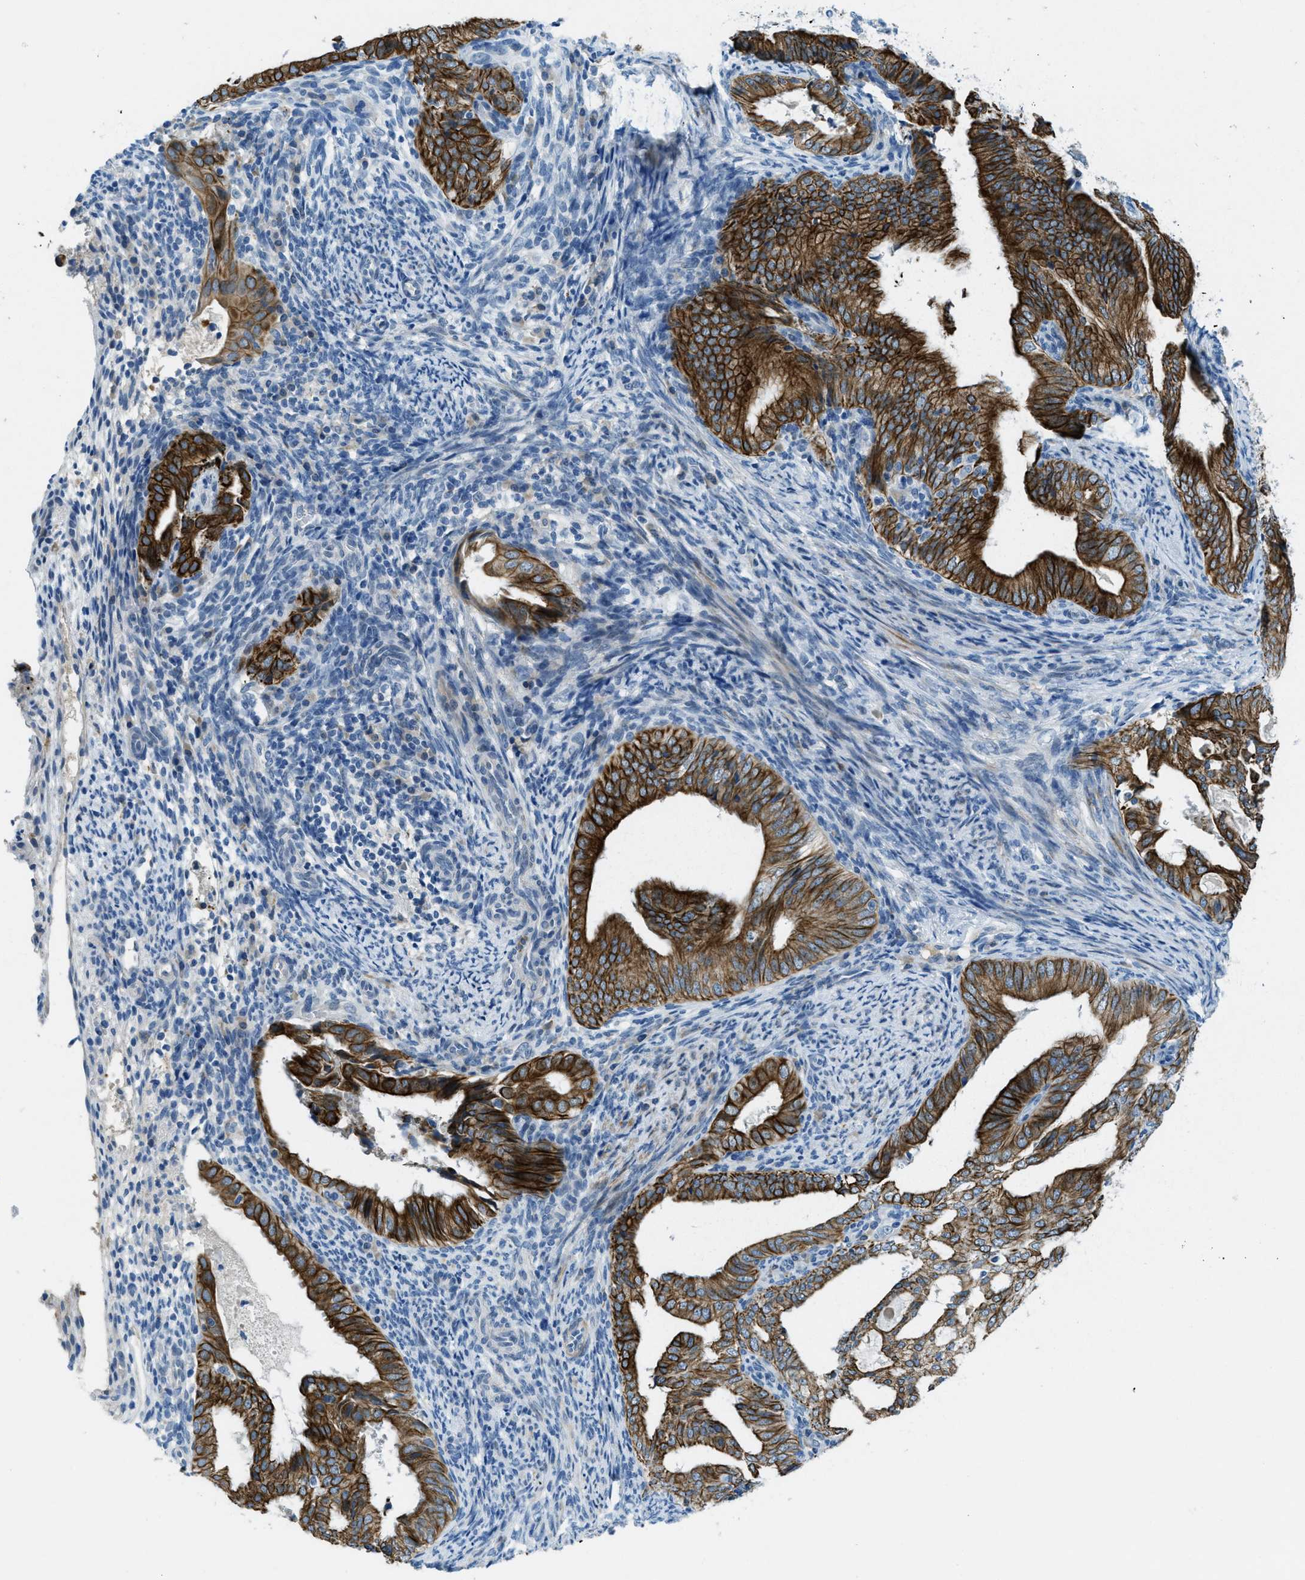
{"staining": {"intensity": "strong", "quantity": ">75%", "location": "cytoplasmic/membranous"}, "tissue": "endometrial cancer", "cell_type": "Tumor cells", "image_type": "cancer", "snomed": [{"axis": "morphology", "description": "Adenocarcinoma, NOS"}, {"axis": "topography", "description": "Endometrium"}], "caption": "The micrograph demonstrates immunohistochemical staining of endometrial cancer. There is strong cytoplasmic/membranous staining is seen in about >75% of tumor cells. Using DAB (3,3'-diaminobenzidine) (brown) and hematoxylin (blue) stains, captured at high magnification using brightfield microscopy.", "gene": "KLHL8", "patient": {"sex": "female", "age": 58}}